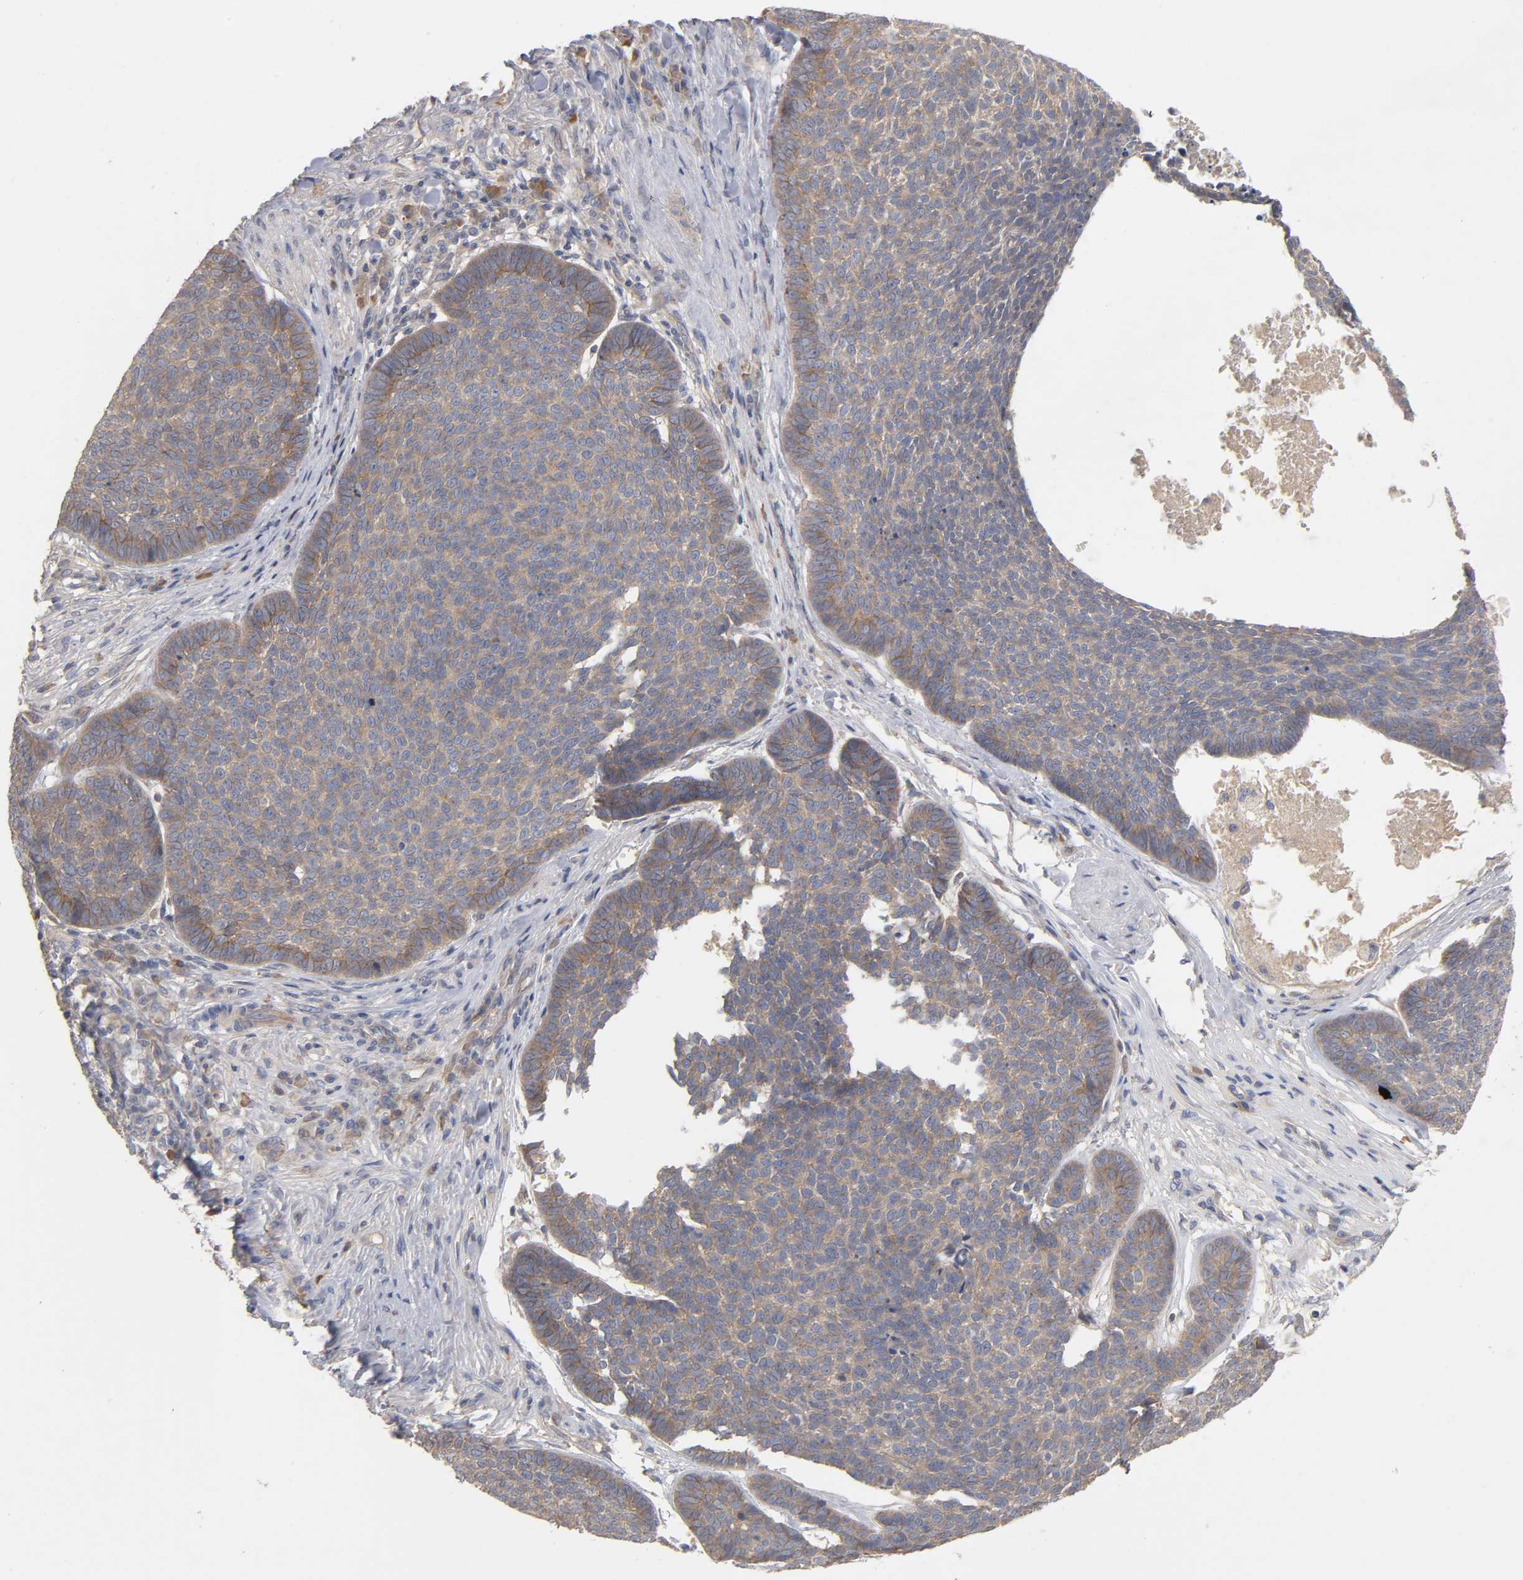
{"staining": {"intensity": "moderate", "quantity": ">75%", "location": "cytoplasmic/membranous"}, "tissue": "skin cancer", "cell_type": "Tumor cells", "image_type": "cancer", "snomed": [{"axis": "morphology", "description": "Basal cell carcinoma"}, {"axis": "topography", "description": "Skin"}], "caption": "This is a histology image of immunohistochemistry (IHC) staining of basal cell carcinoma (skin), which shows moderate staining in the cytoplasmic/membranous of tumor cells.", "gene": "PDZD11", "patient": {"sex": "male", "age": 84}}